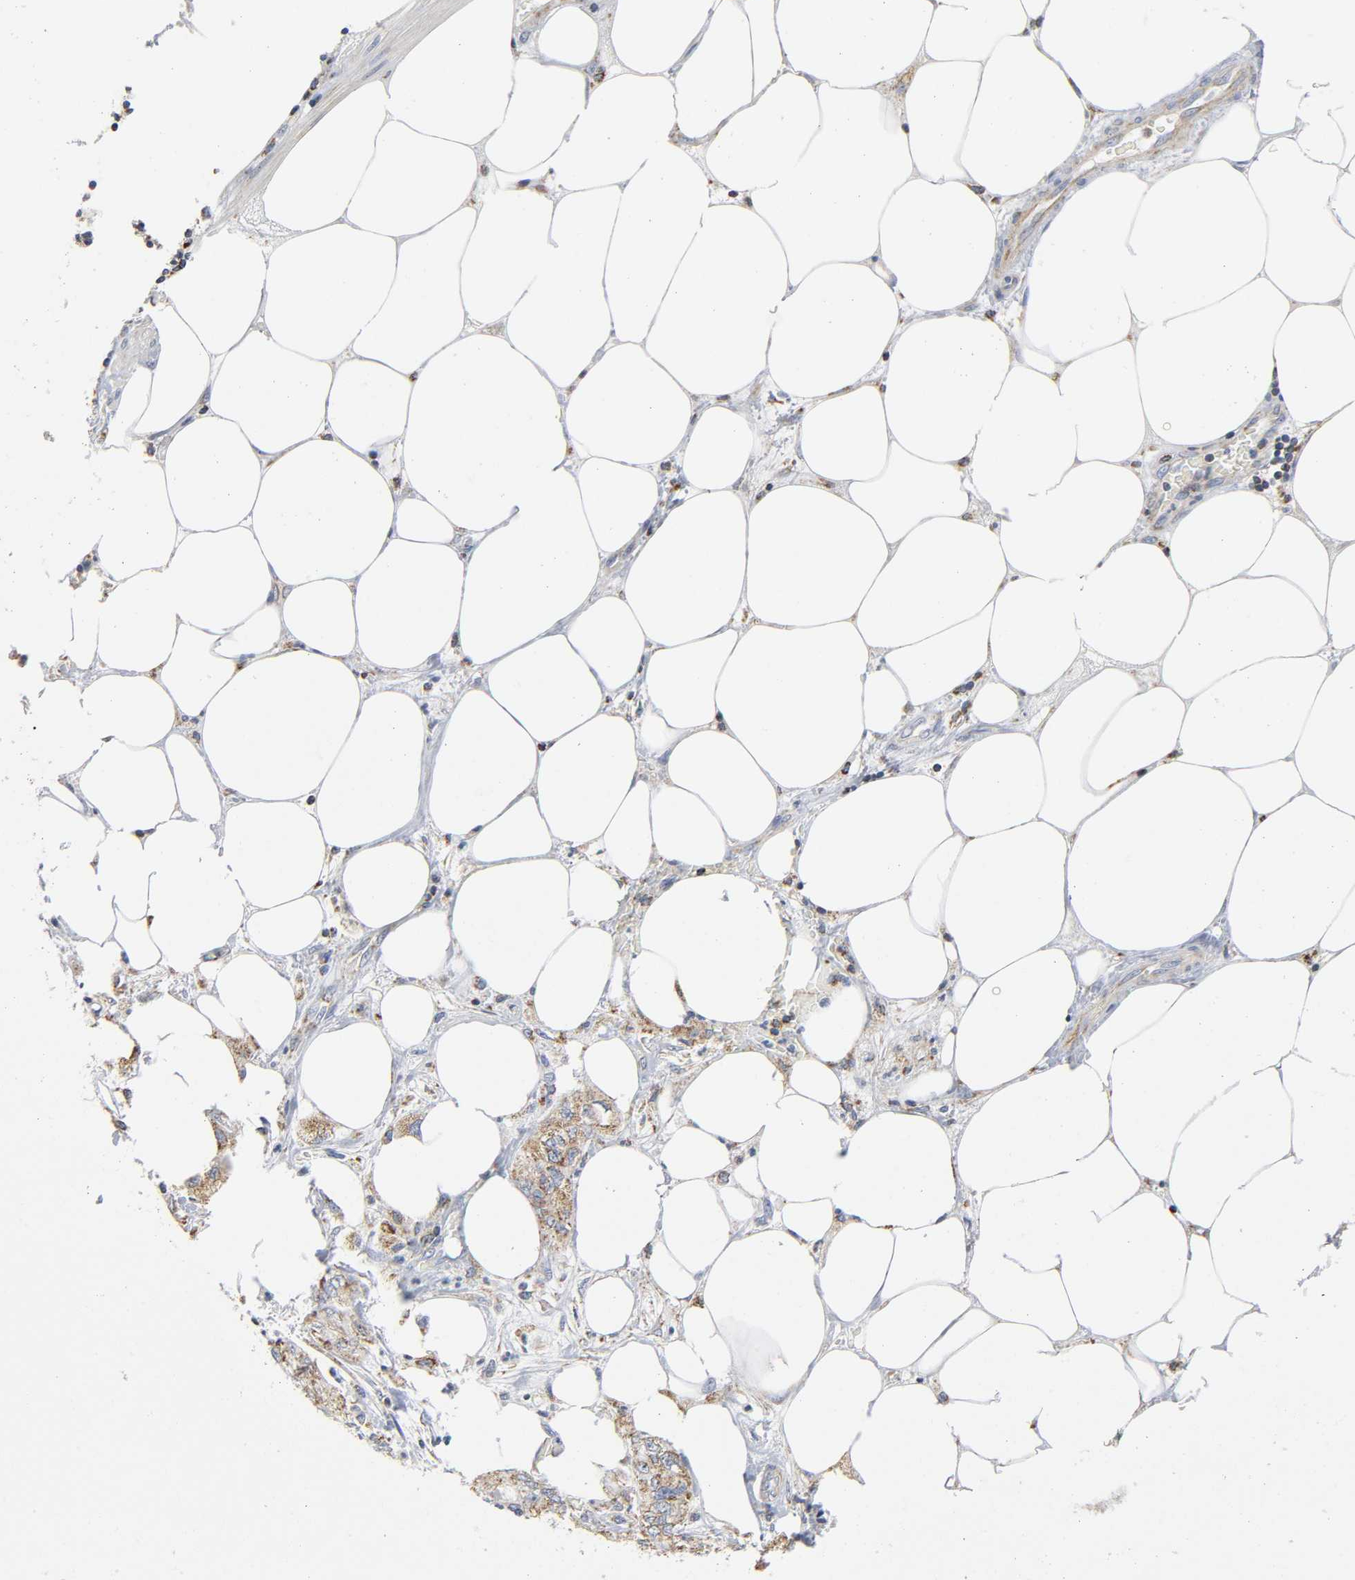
{"staining": {"intensity": "moderate", "quantity": ">75%", "location": "cytoplasmic/membranous"}, "tissue": "pancreatic cancer", "cell_type": "Tumor cells", "image_type": "cancer", "snomed": [{"axis": "morphology", "description": "Adenocarcinoma, NOS"}, {"axis": "topography", "description": "Pancreas"}], "caption": "Immunohistochemical staining of human pancreatic adenocarcinoma demonstrates moderate cytoplasmic/membranous protein expression in approximately >75% of tumor cells.", "gene": "BAK1", "patient": {"sex": "male", "age": 70}}